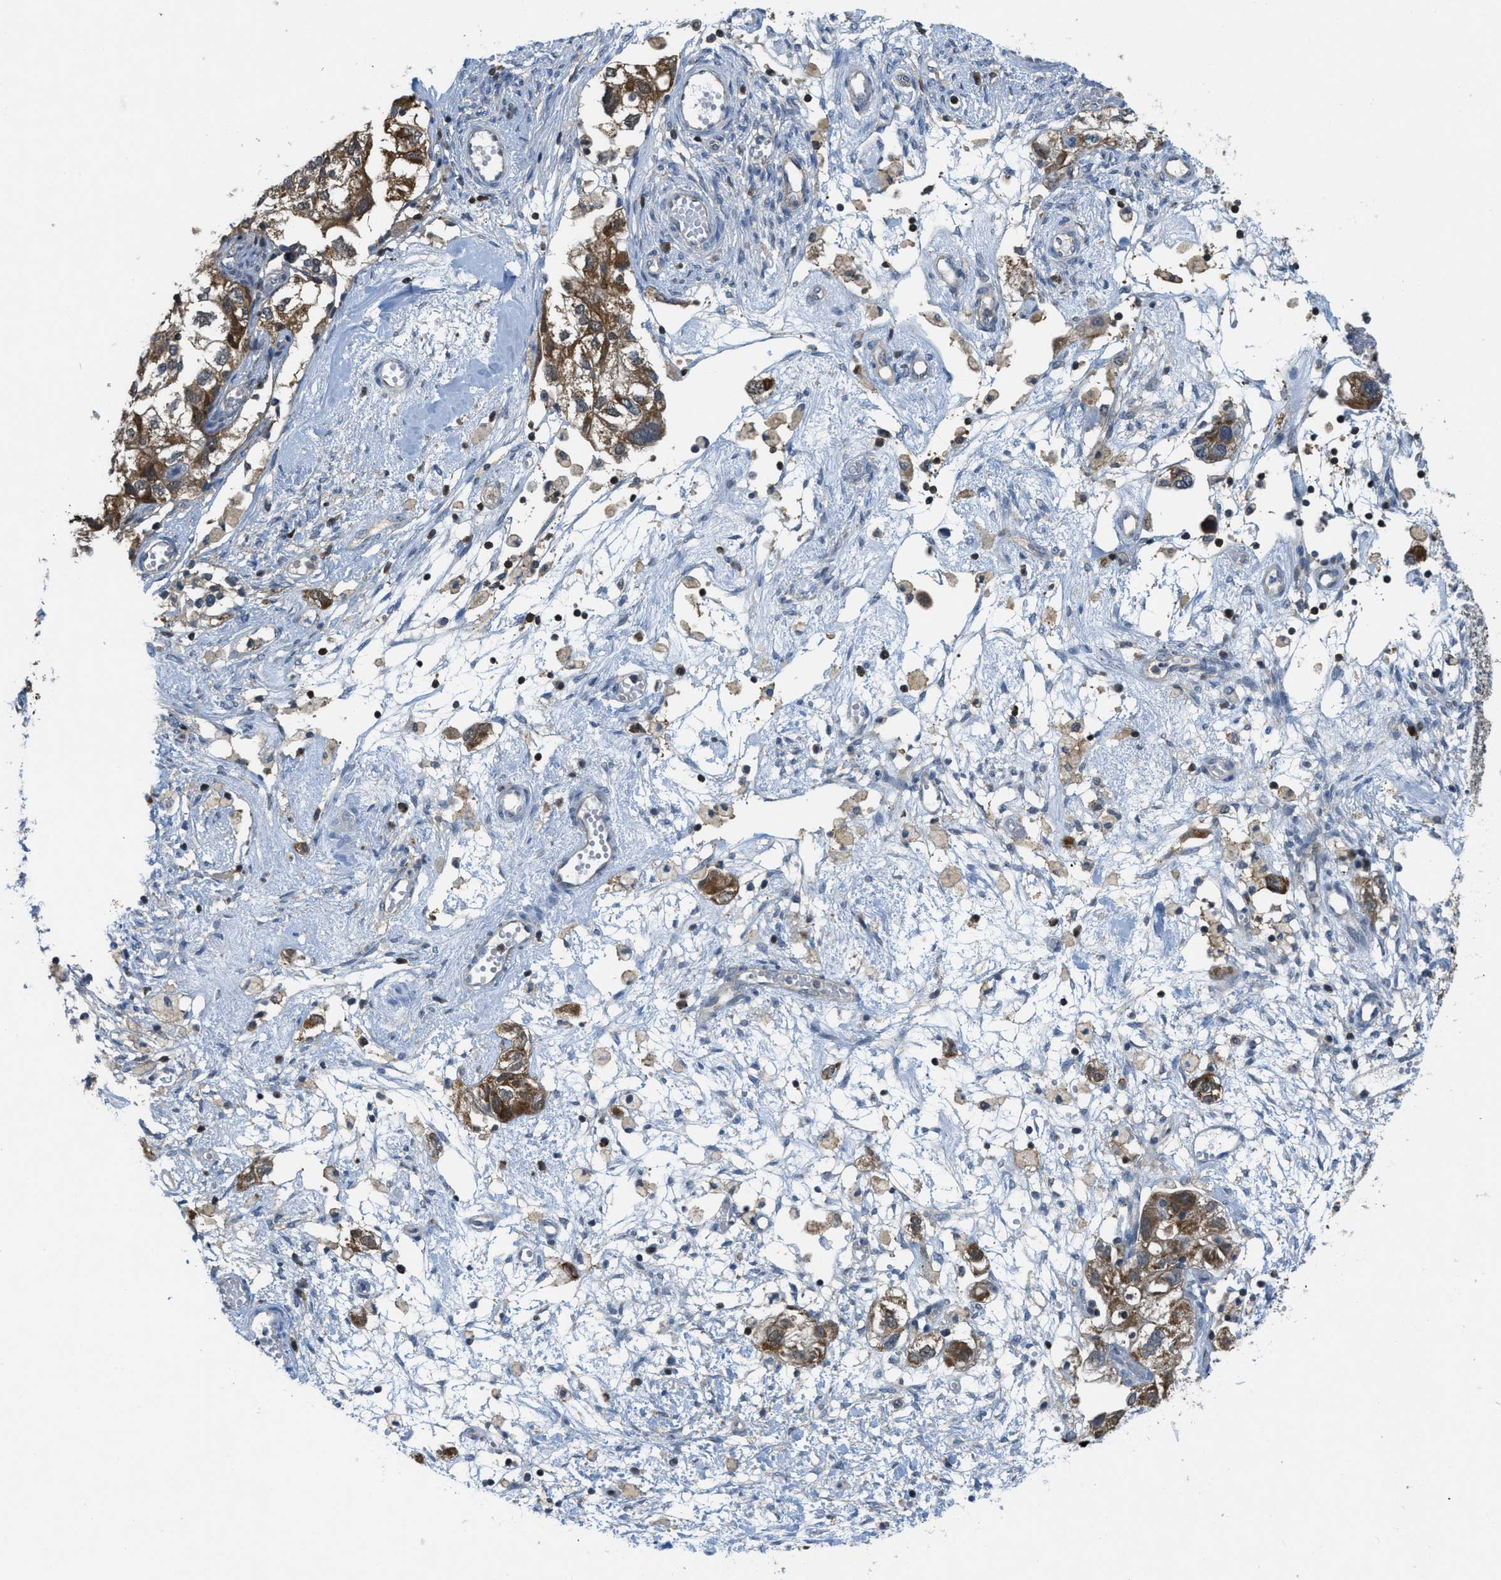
{"staining": {"intensity": "strong", "quantity": ">75%", "location": "cytoplasmic/membranous"}, "tissue": "ovarian cancer", "cell_type": "Tumor cells", "image_type": "cancer", "snomed": [{"axis": "morphology", "description": "Carcinoma, NOS"}, {"axis": "morphology", "description": "Cystadenocarcinoma, serous, NOS"}, {"axis": "topography", "description": "Ovary"}], "caption": "Ovarian cancer (carcinoma) stained for a protein (brown) displays strong cytoplasmic/membranous positive staining in approximately >75% of tumor cells.", "gene": "PIP5K1C", "patient": {"sex": "female", "age": 69}}